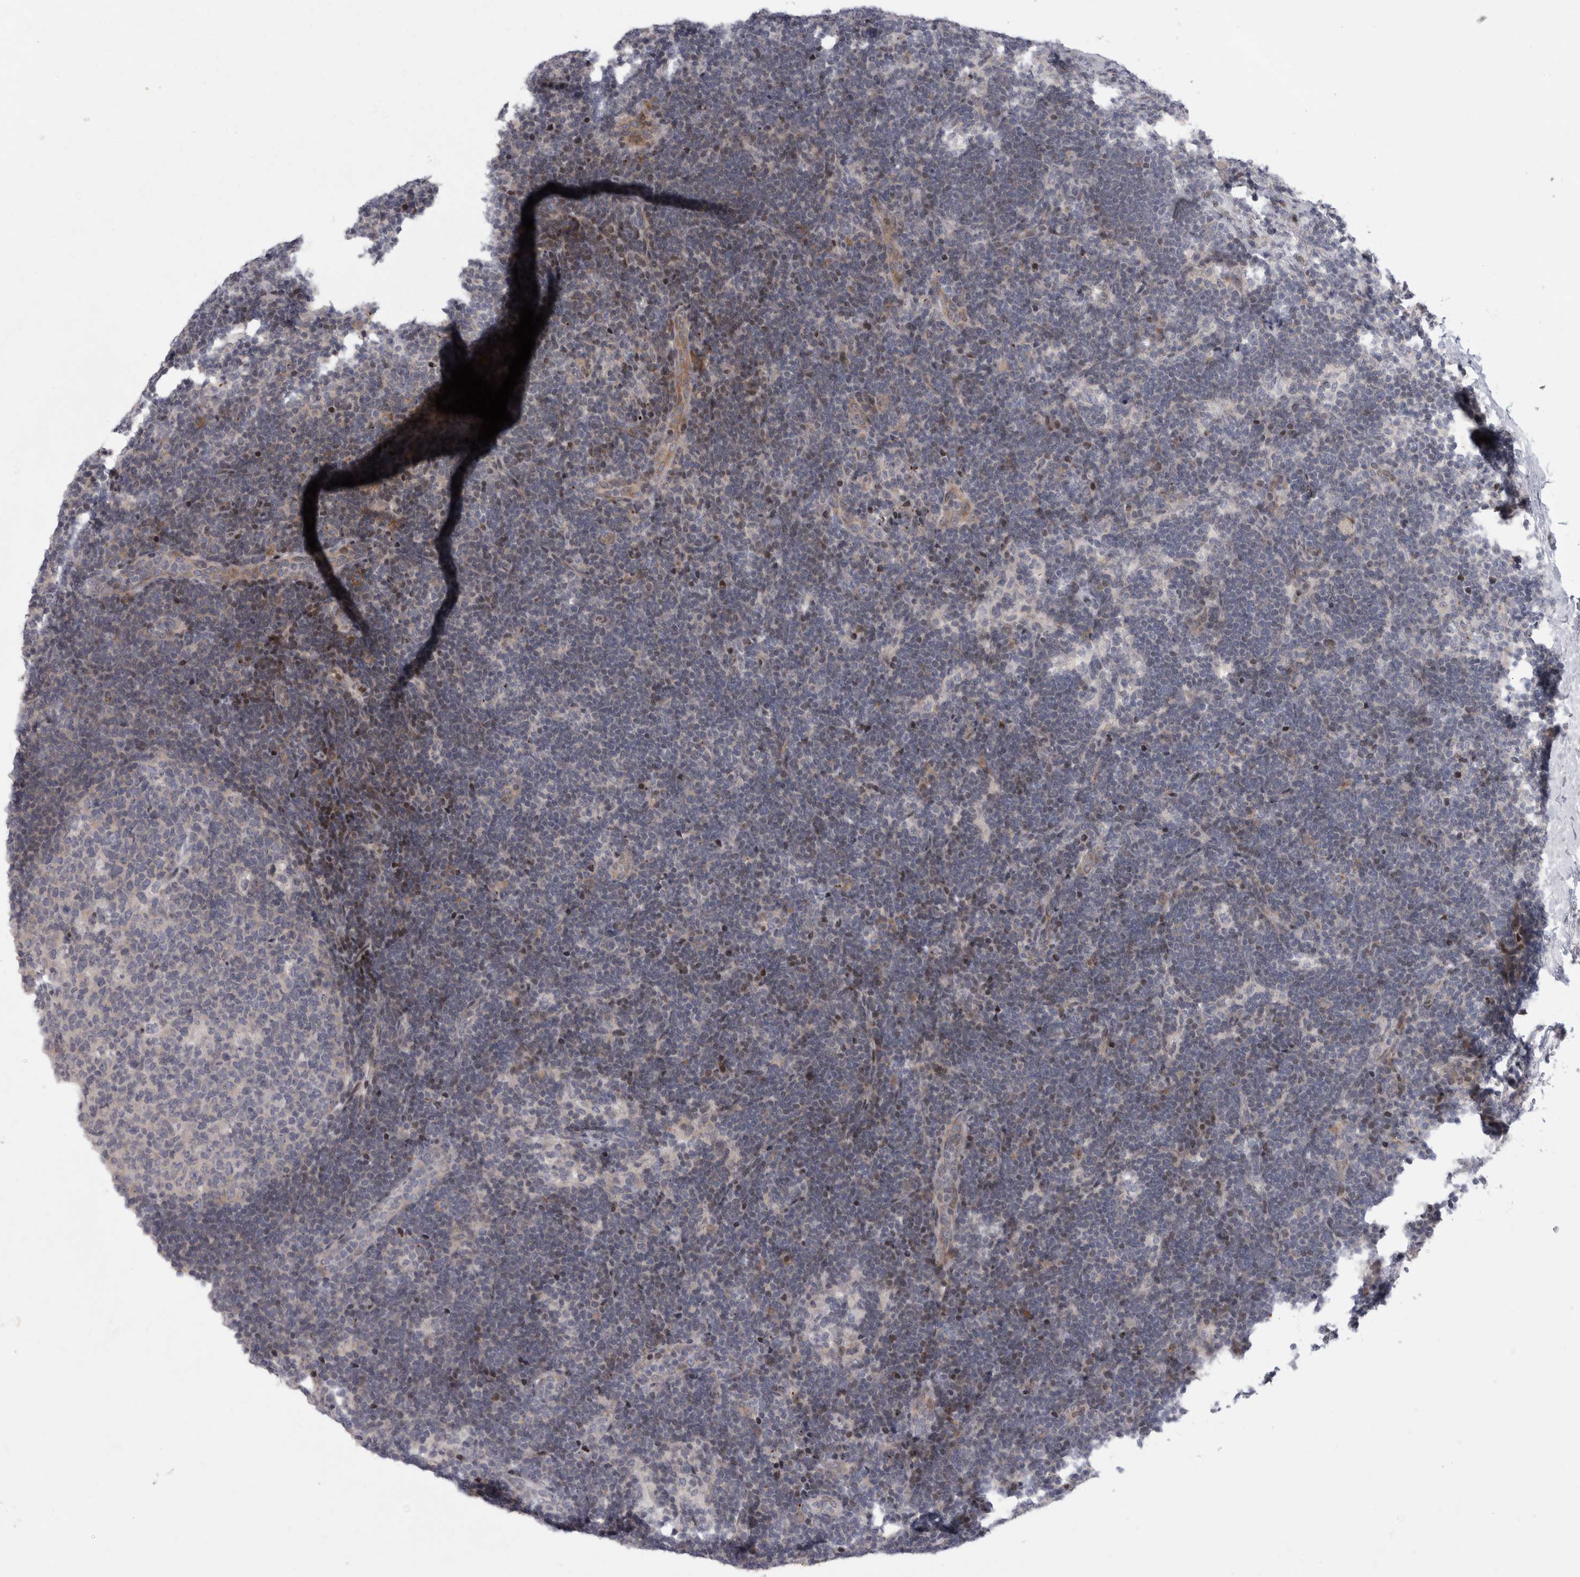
{"staining": {"intensity": "negative", "quantity": "none", "location": "none"}, "tissue": "lymph node", "cell_type": "Germinal center cells", "image_type": "normal", "snomed": [{"axis": "morphology", "description": "Normal tissue, NOS"}, {"axis": "topography", "description": "Lymph node"}], "caption": "The photomicrograph shows no staining of germinal center cells in unremarkable lymph node. (DAB (3,3'-diaminobenzidine) immunohistochemistry visualized using brightfield microscopy, high magnification).", "gene": "UTP25", "patient": {"sex": "female", "age": 22}}